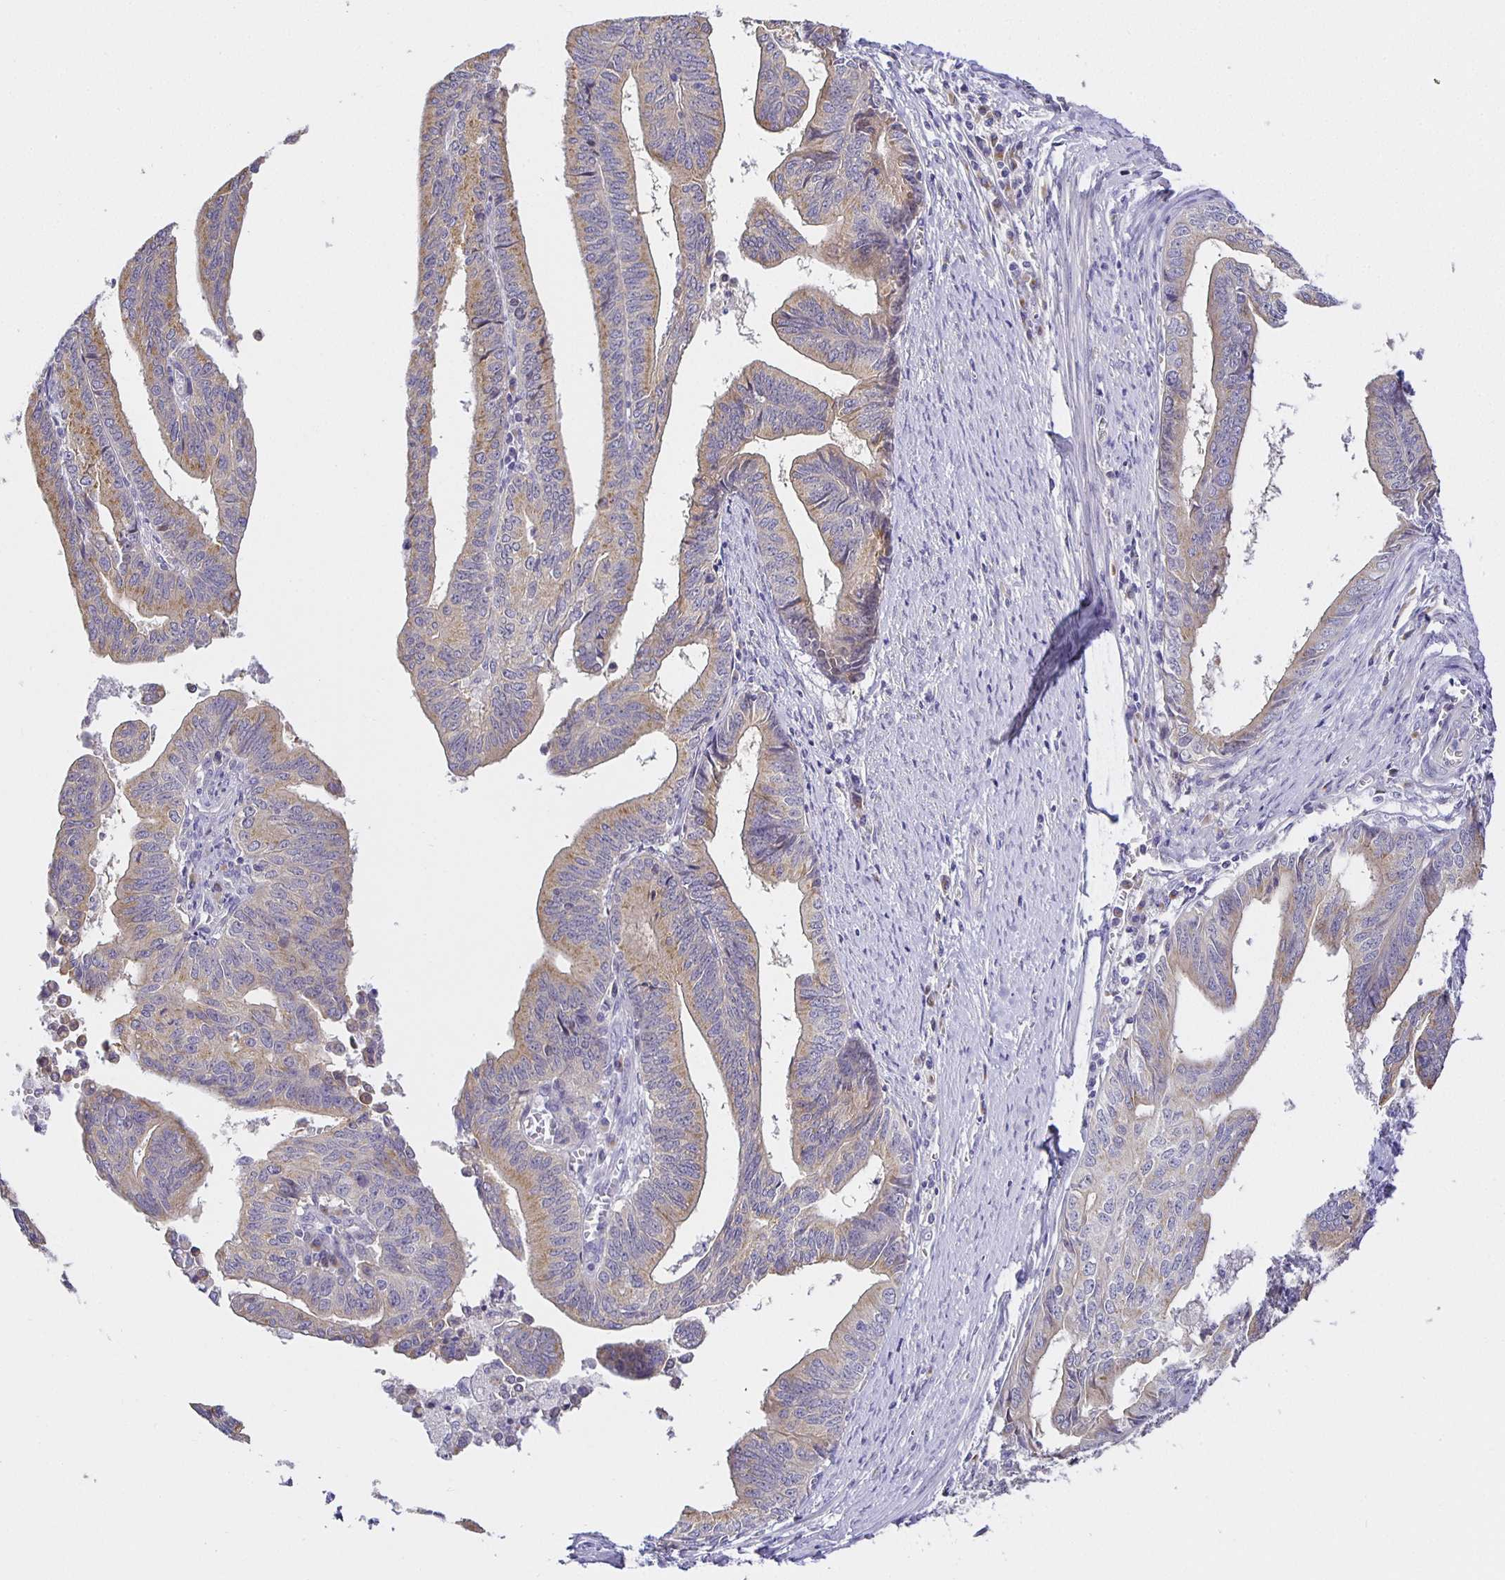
{"staining": {"intensity": "weak", "quantity": ">75%", "location": "cytoplasmic/membranous"}, "tissue": "endometrial cancer", "cell_type": "Tumor cells", "image_type": "cancer", "snomed": [{"axis": "morphology", "description": "Adenocarcinoma, NOS"}, {"axis": "topography", "description": "Endometrium"}], "caption": "The photomicrograph reveals a brown stain indicating the presence of a protein in the cytoplasmic/membranous of tumor cells in adenocarcinoma (endometrial). (DAB (3,3'-diaminobenzidine) IHC with brightfield microscopy, high magnification).", "gene": "OPALIN", "patient": {"sex": "female", "age": 65}}